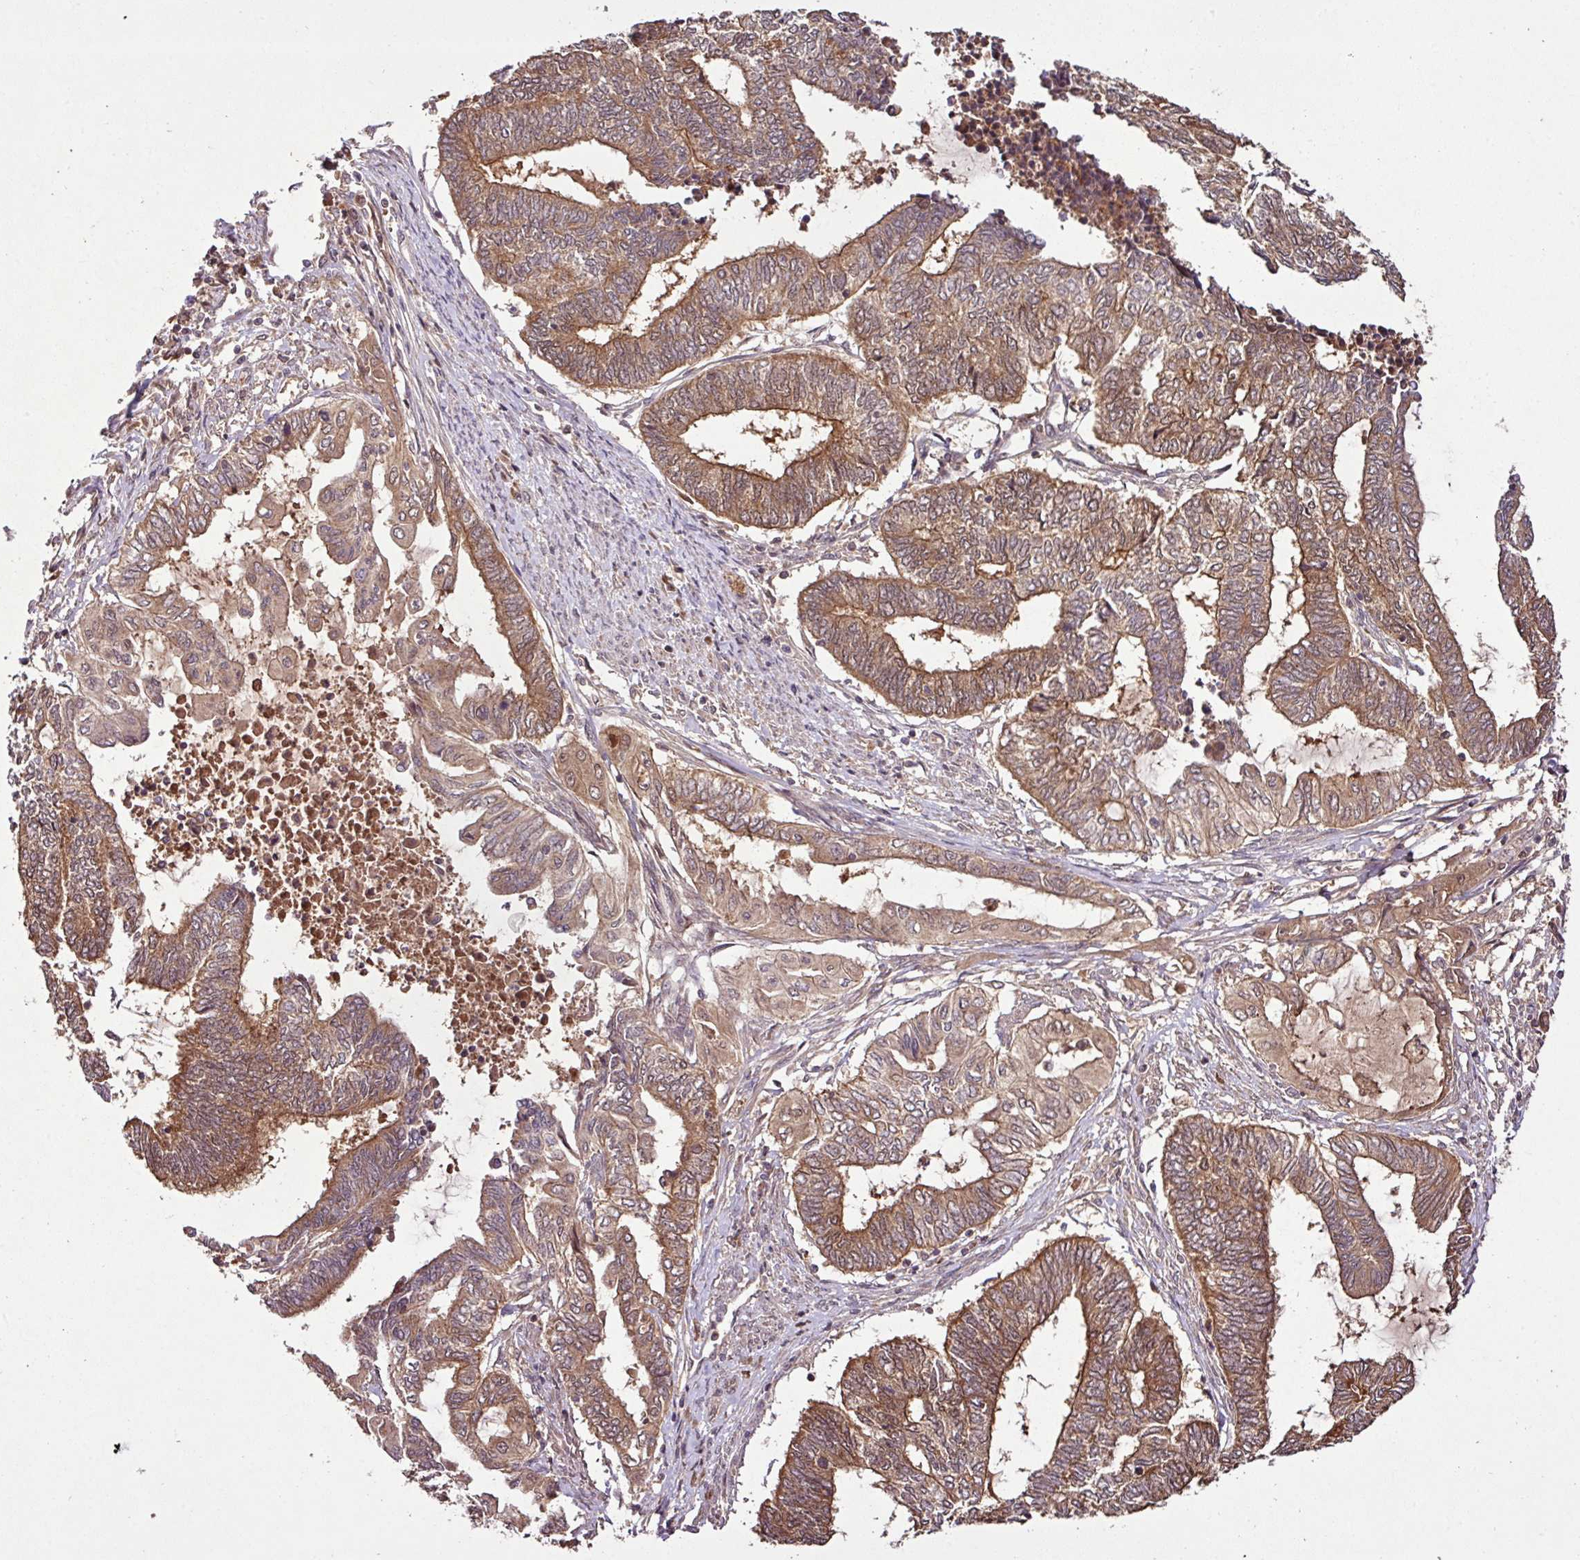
{"staining": {"intensity": "moderate", "quantity": ">75%", "location": "cytoplasmic/membranous,nuclear"}, "tissue": "endometrial cancer", "cell_type": "Tumor cells", "image_type": "cancer", "snomed": [{"axis": "morphology", "description": "Adenocarcinoma, NOS"}, {"axis": "topography", "description": "Uterus"}, {"axis": "topography", "description": "Endometrium"}], "caption": "Endometrial cancer (adenocarcinoma) stained with DAB (3,3'-diaminobenzidine) immunohistochemistry (IHC) shows medium levels of moderate cytoplasmic/membranous and nuclear staining in about >75% of tumor cells. (DAB IHC, brown staining for protein, blue staining for nuclei).", "gene": "FAIM", "patient": {"sex": "female", "age": 70}}